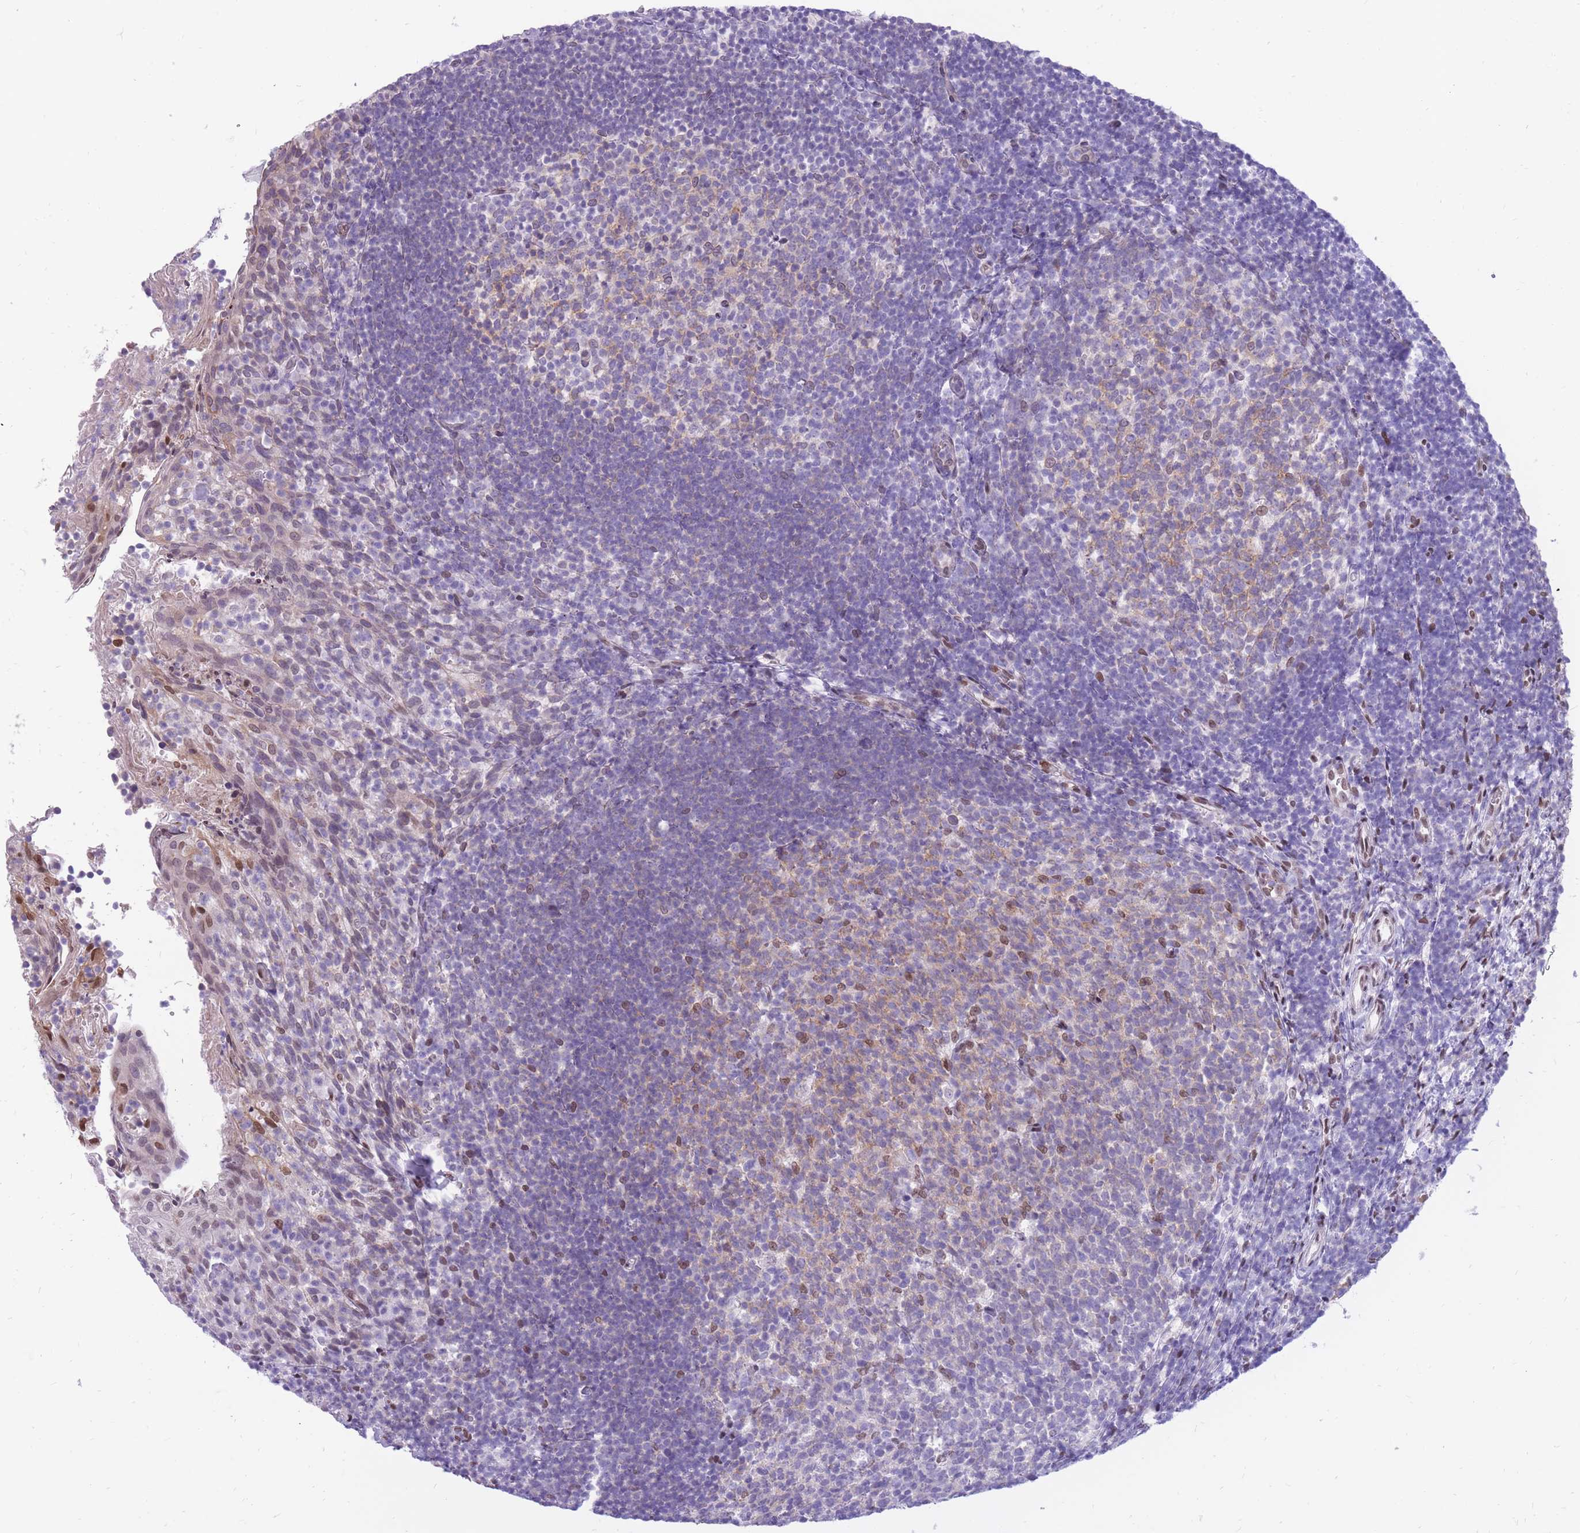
{"staining": {"intensity": "moderate", "quantity": "<25%", "location": "nuclear"}, "tissue": "tonsil", "cell_type": "Germinal center cells", "image_type": "normal", "snomed": [{"axis": "morphology", "description": "Normal tissue, NOS"}, {"axis": "topography", "description": "Tonsil"}], "caption": "Germinal center cells demonstrate low levels of moderate nuclear expression in about <25% of cells in unremarkable tonsil.", "gene": "HOOK2", "patient": {"sex": "female", "age": 10}}